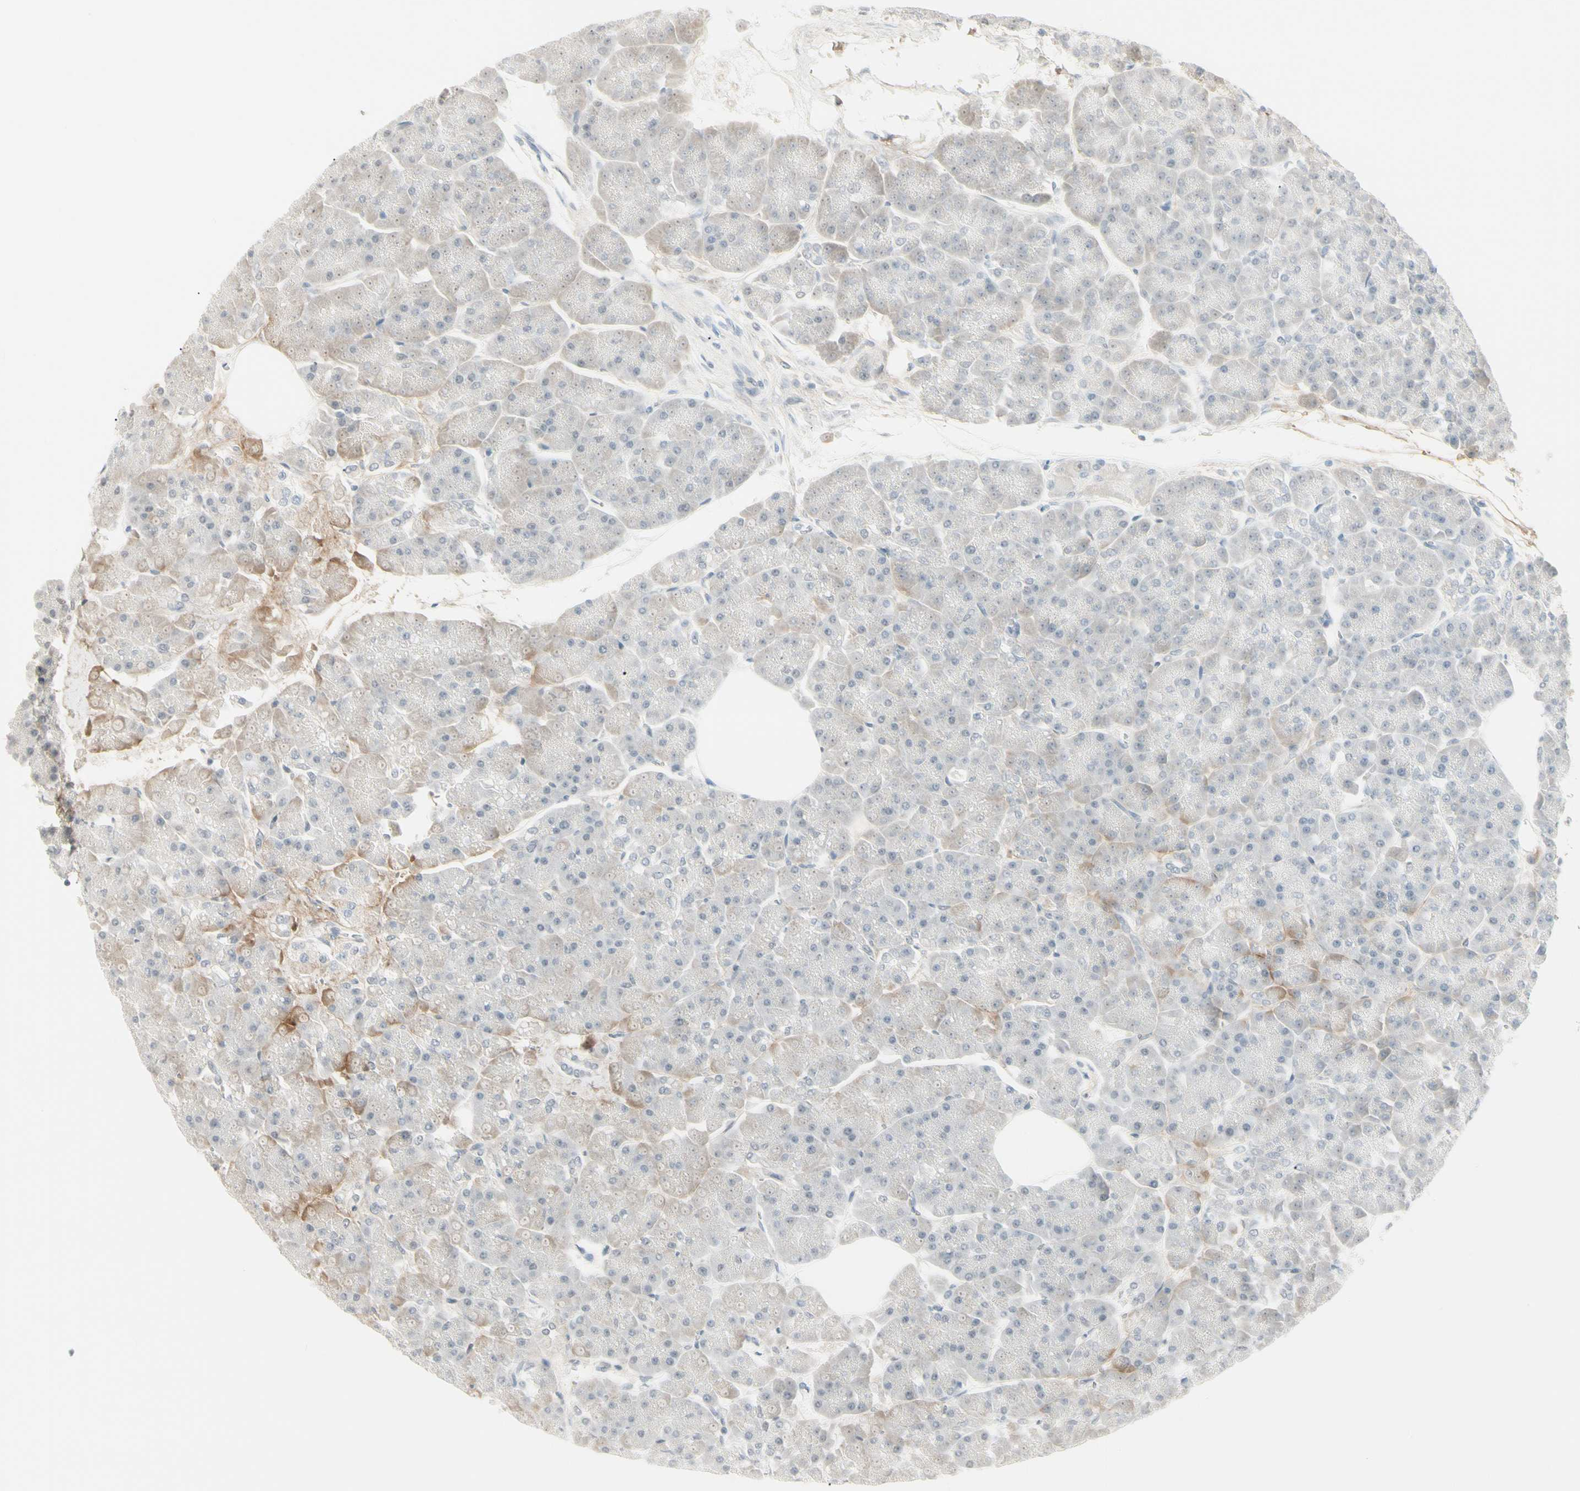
{"staining": {"intensity": "weak", "quantity": "<25%", "location": "cytoplasmic/membranous"}, "tissue": "pancreas", "cell_type": "Exocrine glandular cells", "image_type": "normal", "snomed": [{"axis": "morphology", "description": "Normal tissue, NOS"}, {"axis": "topography", "description": "Pancreas"}], "caption": "Exocrine glandular cells are negative for brown protein staining in benign pancreas. The staining was performed using DAB (3,3'-diaminobenzidine) to visualize the protein expression in brown, while the nuclei were stained in blue with hematoxylin (Magnification: 20x).", "gene": "ASPN", "patient": {"sex": "female", "age": 70}}